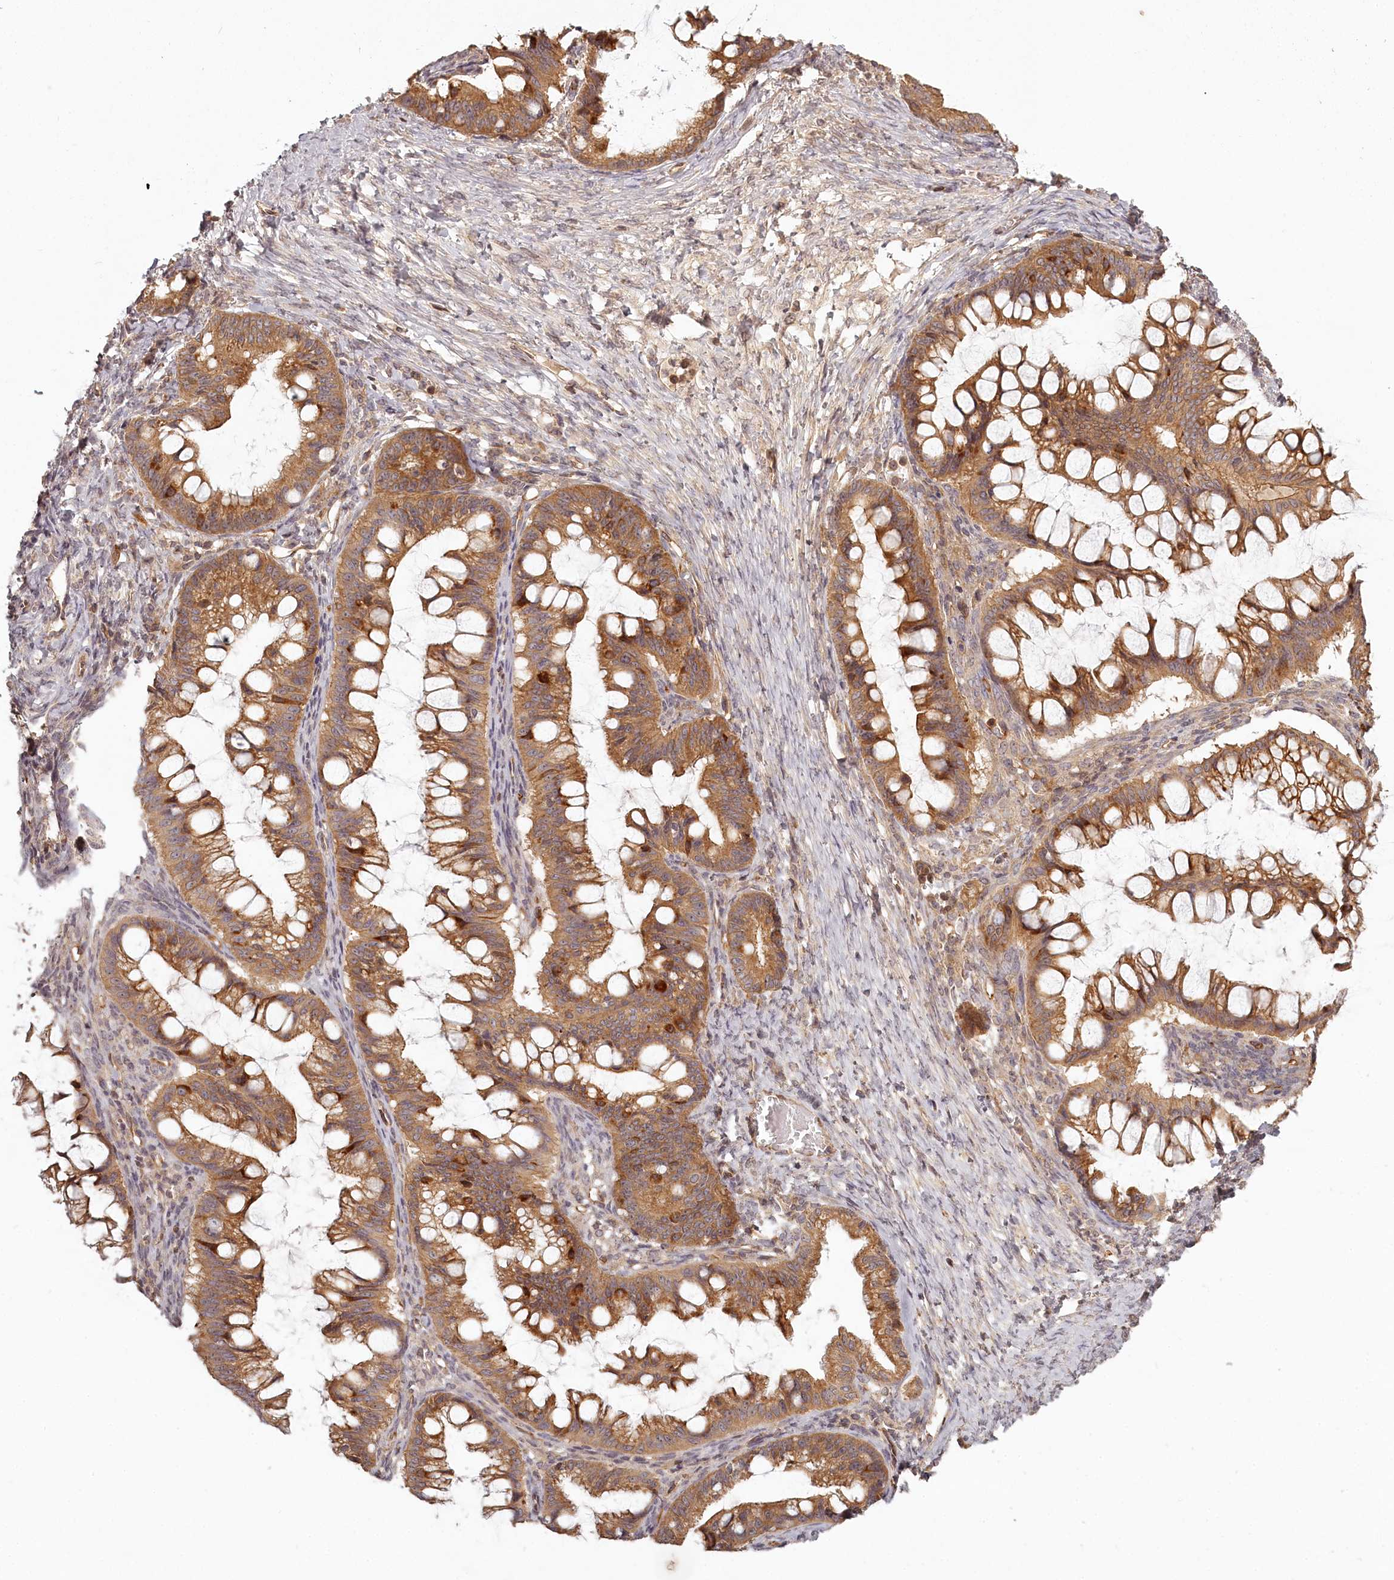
{"staining": {"intensity": "moderate", "quantity": ">75%", "location": "cytoplasmic/membranous"}, "tissue": "ovarian cancer", "cell_type": "Tumor cells", "image_type": "cancer", "snomed": [{"axis": "morphology", "description": "Cystadenocarcinoma, mucinous, NOS"}, {"axis": "topography", "description": "Ovary"}], "caption": "The immunohistochemical stain shows moderate cytoplasmic/membranous positivity in tumor cells of ovarian cancer tissue. The staining was performed using DAB (3,3'-diaminobenzidine), with brown indicating positive protein expression. Nuclei are stained blue with hematoxylin.", "gene": "TMIE", "patient": {"sex": "female", "age": 73}}